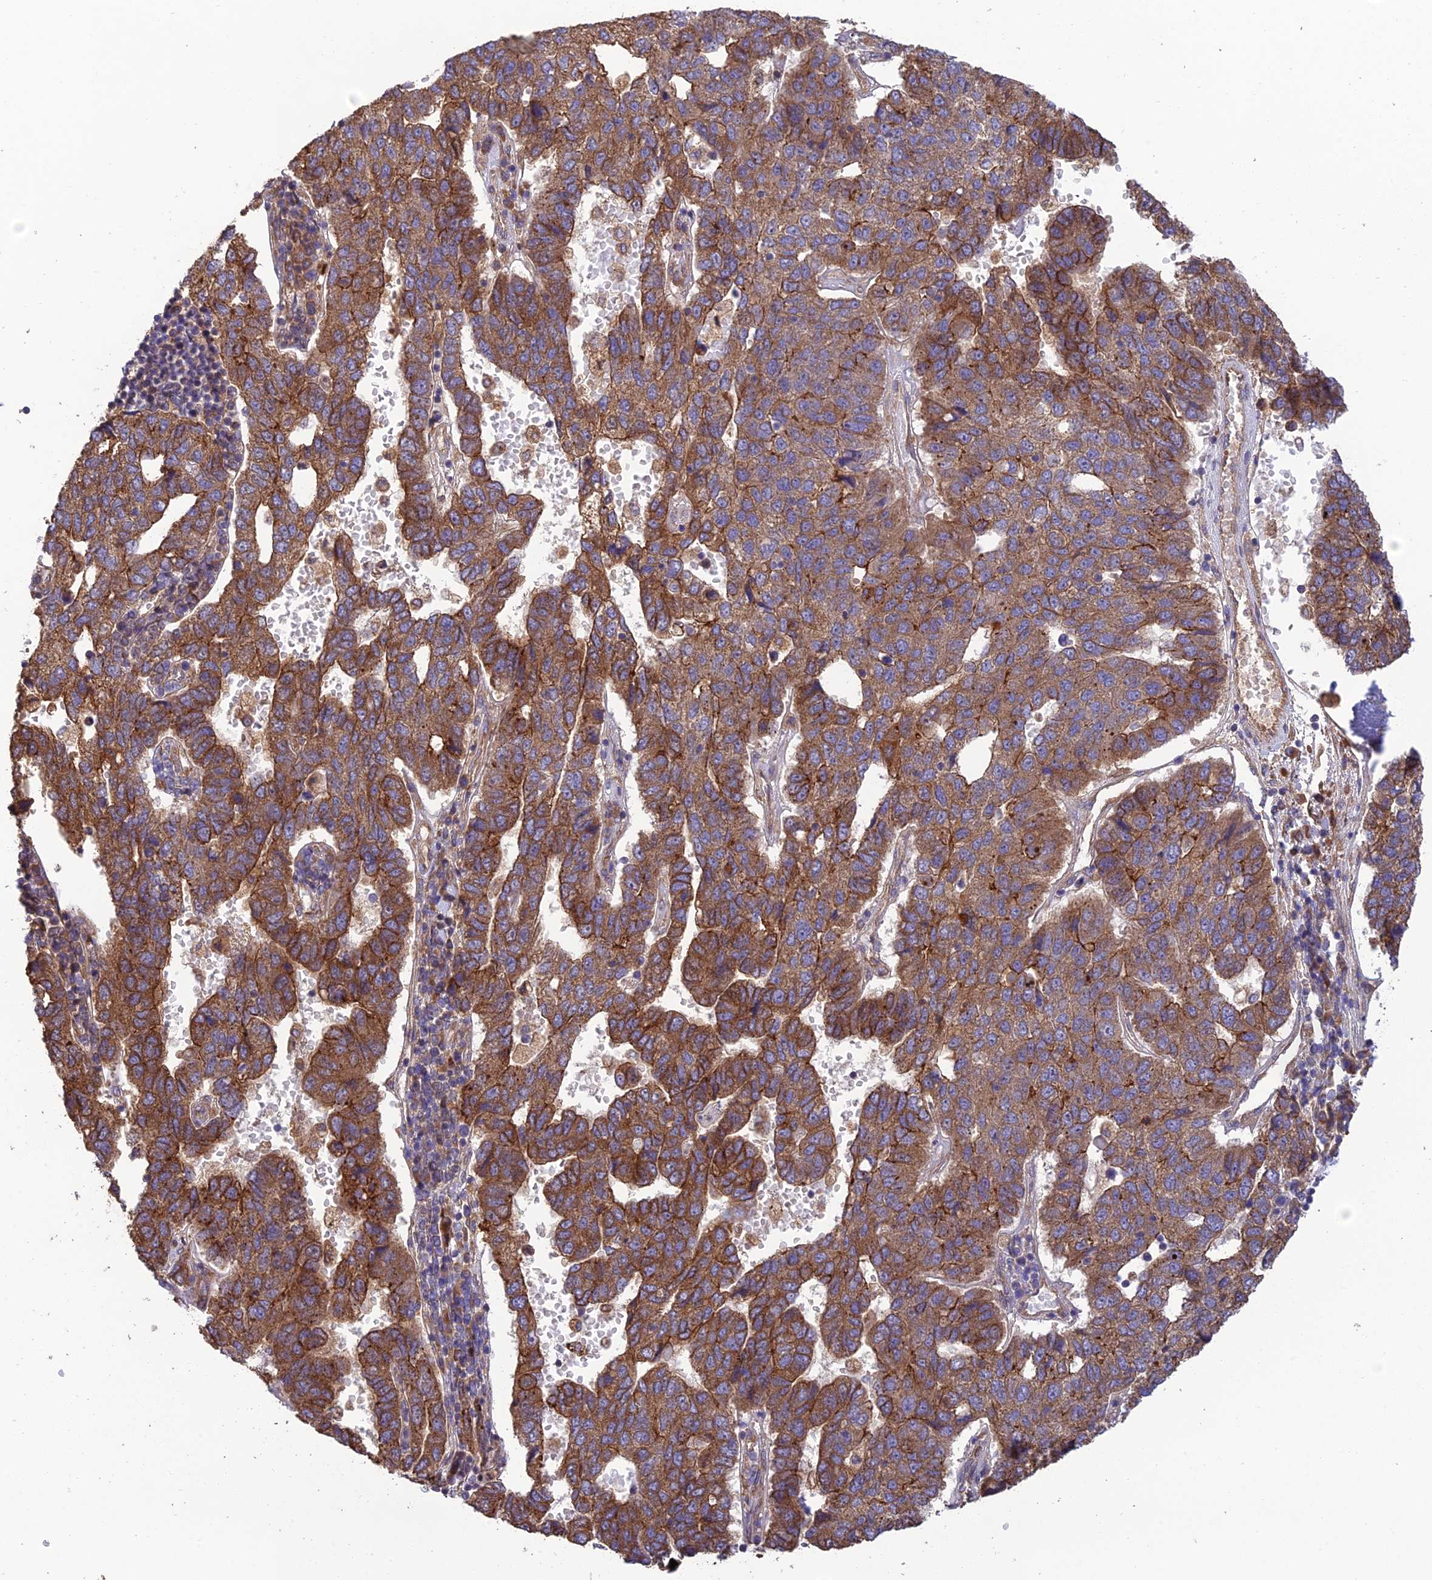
{"staining": {"intensity": "moderate", "quantity": ">75%", "location": "cytoplasmic/membranous"}, "tissue": "pancreatic cancer", "cell_type": "Tumor cells", "image_type": "cancer", "snomed": [{"axis": "morphology", "description": "Adenocarcinoma, NOS"}, {"axis": "topography", "description": "Pancreas"}], "caption": "Adenocarcinoma (pancreatic) tissue reveals moderate cytoplasmic/membranous expression in about >75% of tumor cells", "gene": "MRNIP", "patient": {"sex": "female", "age": 61}}